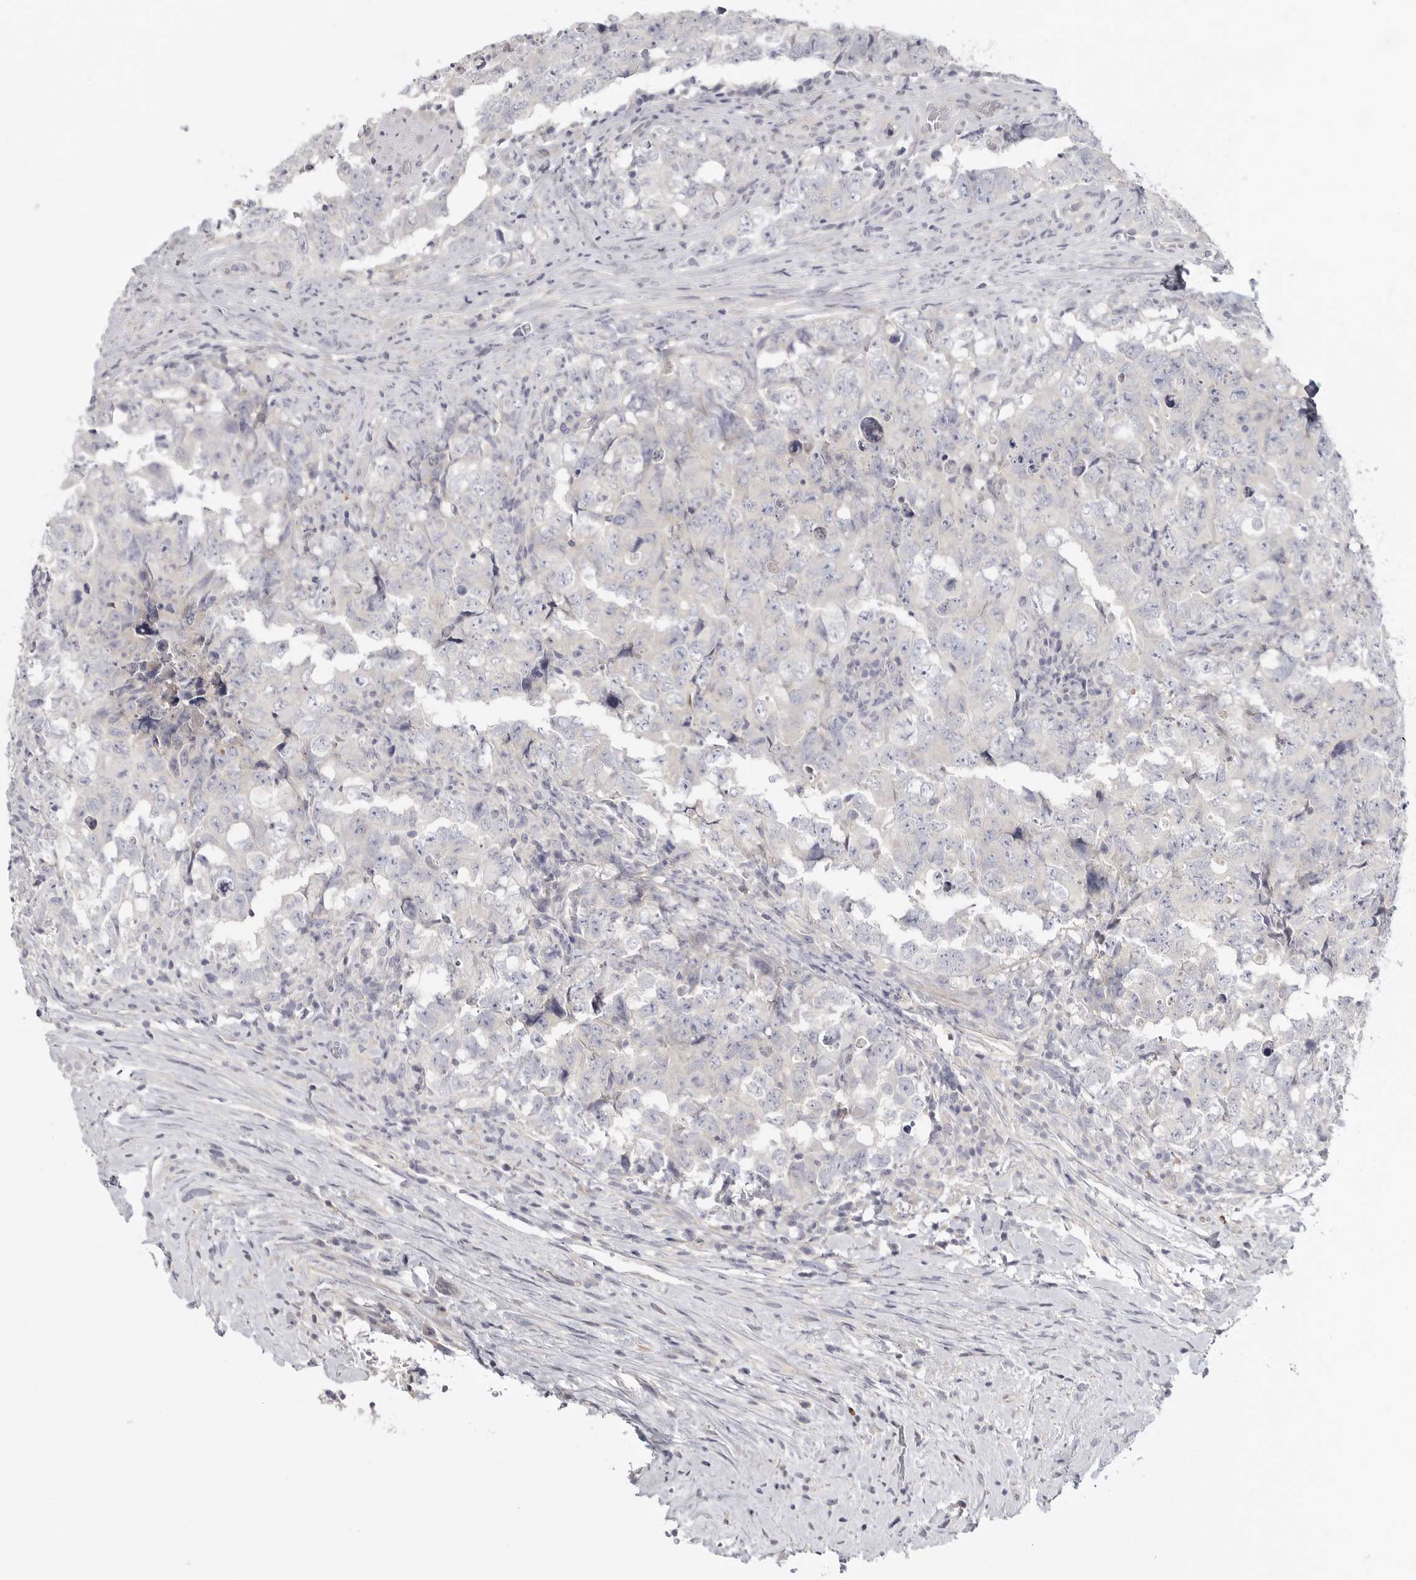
{"staining": {"intensity": "negative", "quantity": "none", "location": "none"}, "tissue": "testis cancer", "cell_type": "Tumor cells", "image_type": "cancer", "snomed": [{"axis": "morphology", "description": "Carcinoma, Embryonal, NOS"}, {"axis": "topography", "description": "Testis"}], "caption": "An immunohistochemistry (IHC) histopathology image of testis cancer (embryonal carcinoma) is shown. There is no staining in tumor cells of testis cancer (embryonal carcinoma). (Immunohistochemistry, brightfield microscopy, high magnification).", "gene": "ELP3", "patient": {"sex": "male", "age": 26}}